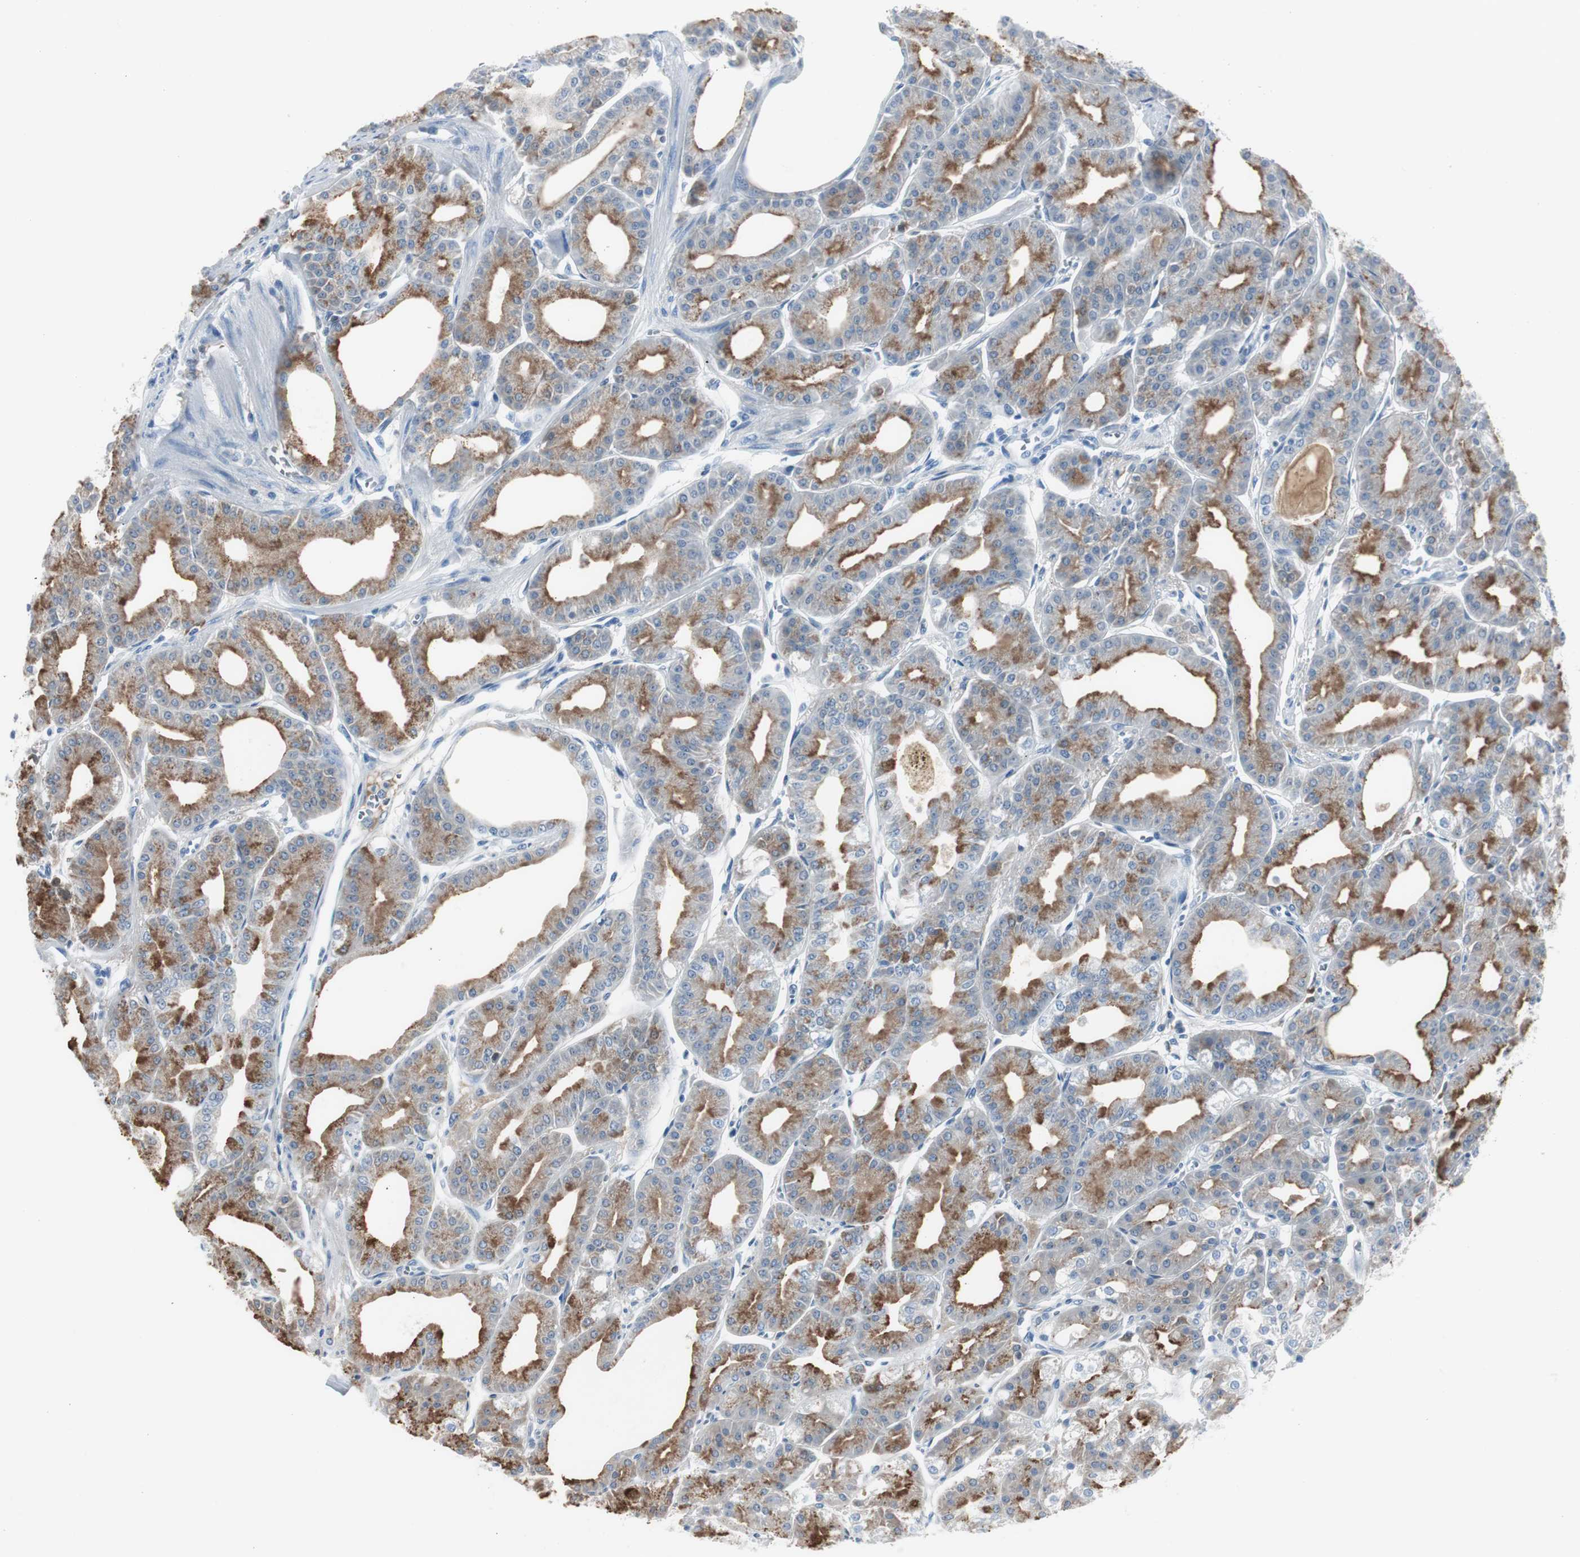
{"staining": {"intensity": "moderate", "quantity": "25%-75%", "location": "cytoplasmic/membranous"}, "tissue": "stomach", "cell_type": "Glandular cells", "image_type": "normal", "snomed": [{"axis": "morphology", "description": "Normal tissue, NOS"}, {"axis": "topography", "description": "Stomach, lower"}], "caption": "IHC (DAB) staining of normal human stomach shows moderate cytoplasmic/membranous protein positivity in about 25%-75% of glandular cells. (DAB IHC with brightfield microscopy, high magnification).", "gene": "SERPINF1", "patient": {"sex": "male", "age": 71}}